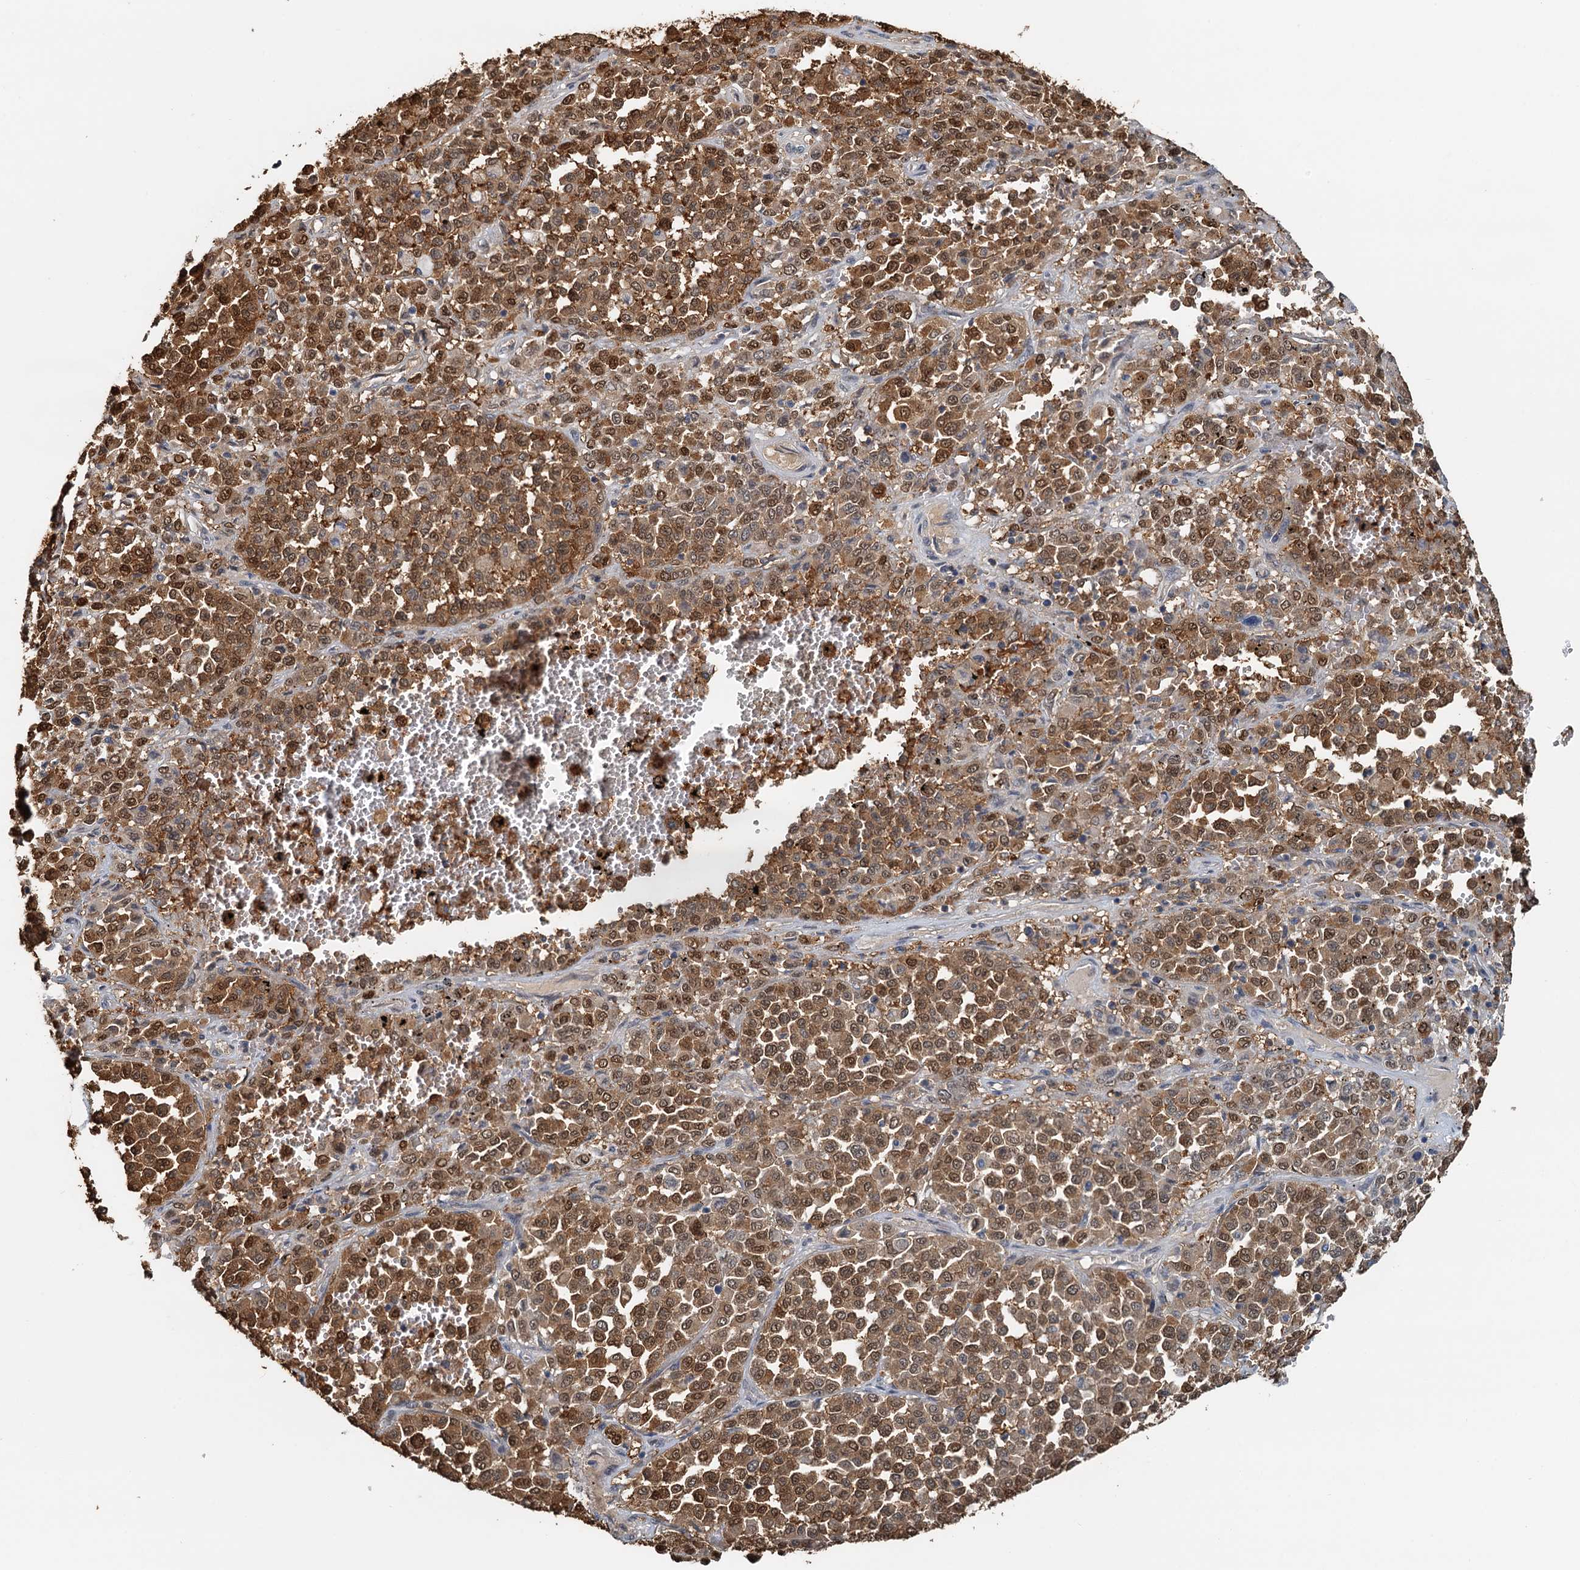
{"staining": {"intensity": "moderate", "quantity": ">75%", "location": "cytoplasmic/membranous,nuclear"}, "tissue": "melanoma", "cell_type": "Tumor cells", "image_type": "cancer", "snomed": [{"axis": "morphology", "description": "Malignant melanoma, Metastatic site"}, {"axis": "topography", "description": "Pancreas"}], "caption": "The photomicrograph shows a brown stain indicating the presence of a protein in the cytoplasmic/membranous and nuclear of tumor cells in melanoma.", "gene": "SPINDOC", "patient": {"sex": "female", "age": 30}}